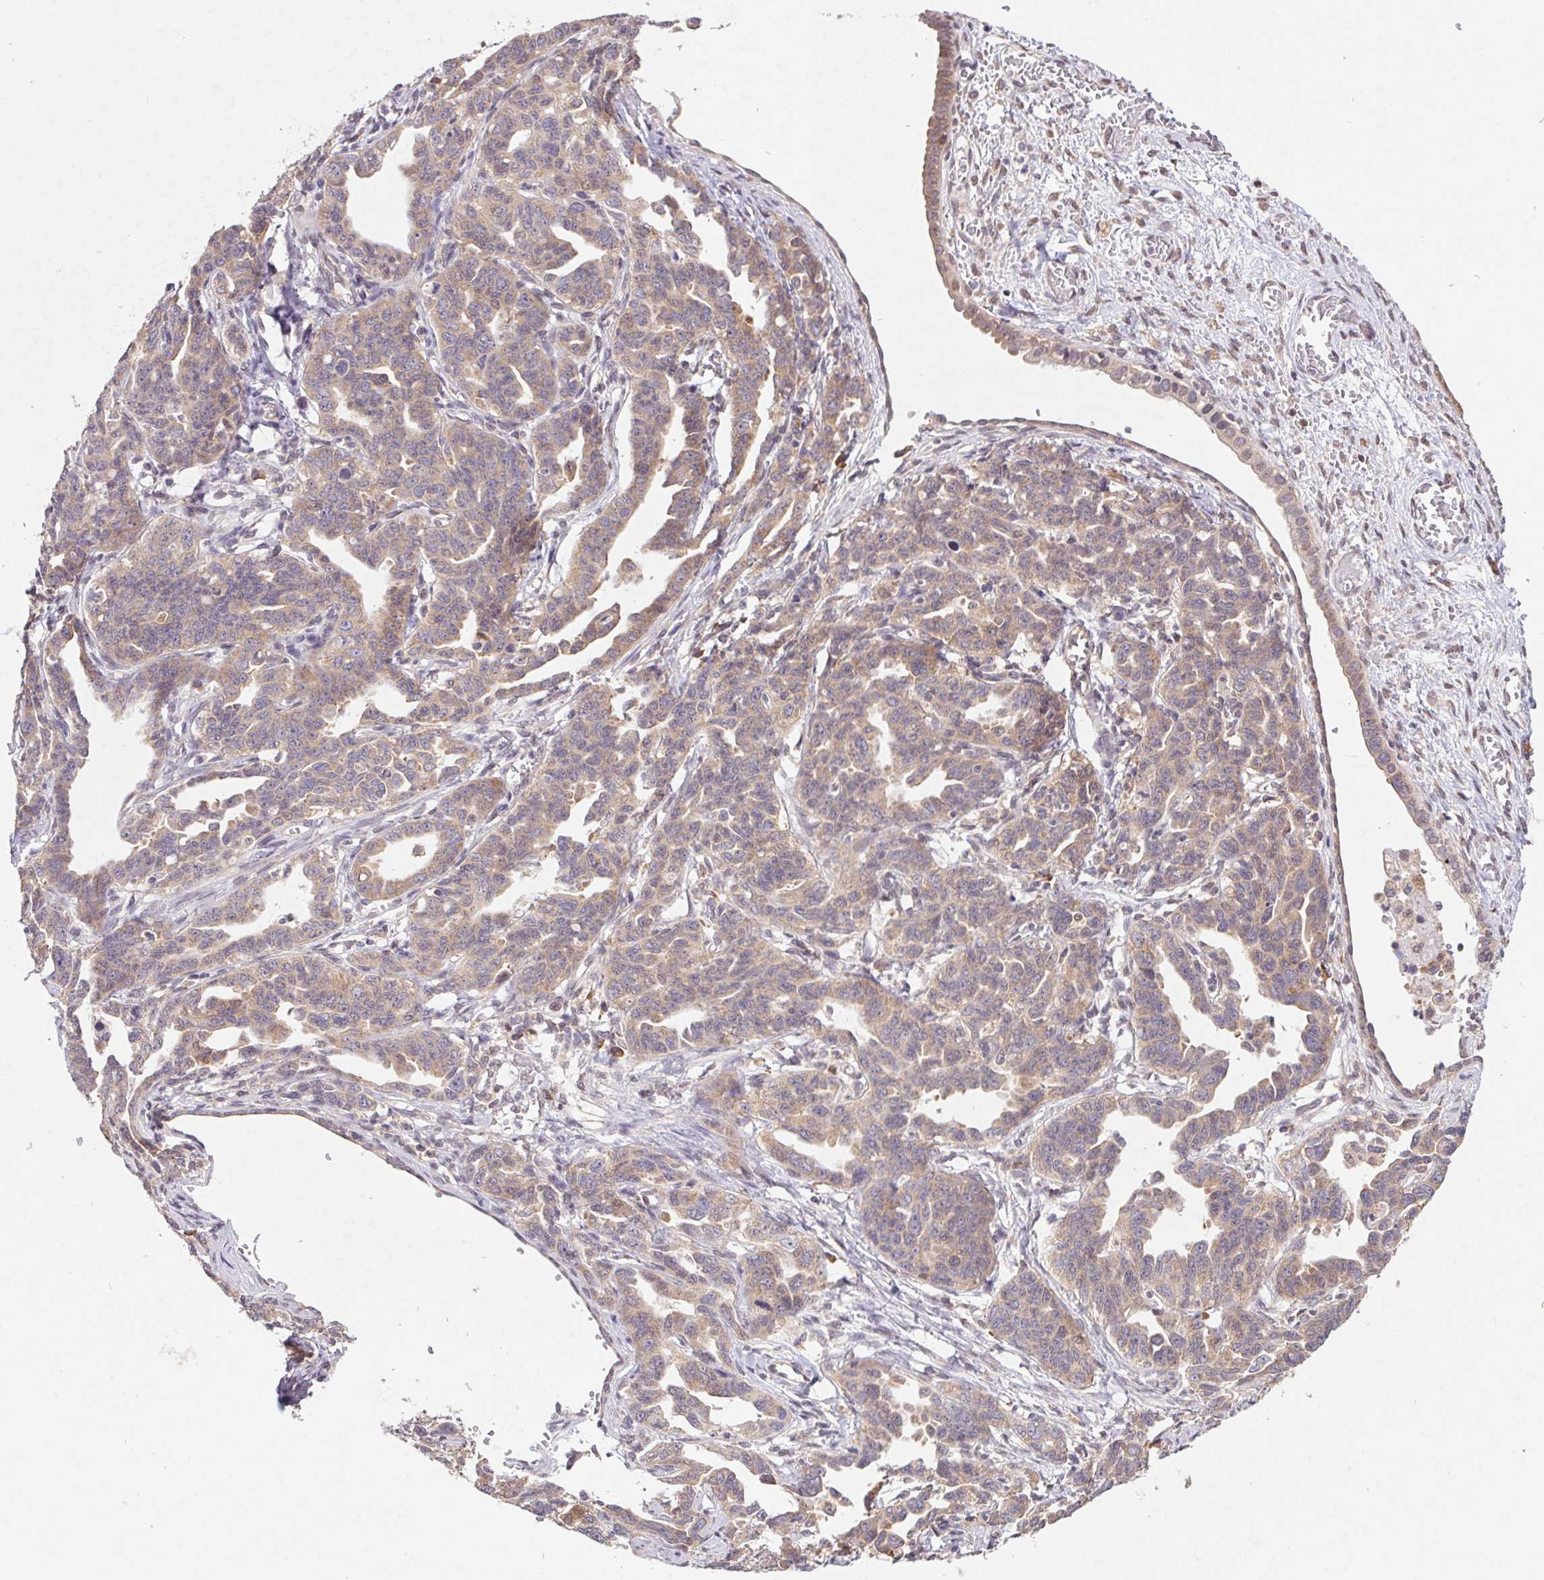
{"staining": {"intensity": "weak", "quantity": ">75%", "location": "cytoplasmic/membranous"}, "tissue": "ovarian cancer", "cell_type": "Tumor cells", "image_type": "cancer", "snomed": [{"axis": "morphology", "description": "Cystadenocarcinoma, serous, NOS"}, {"axis": "topography", "description": "Ovary"}], "caption": "Brown immunohistochemical staining in ovarian cancer exhibits weak cytoplasmic/membranous expression in approximately >75% of tumor cells.", "gene": "RPL27A", "patient": {"sex": "female", "age": 69}}